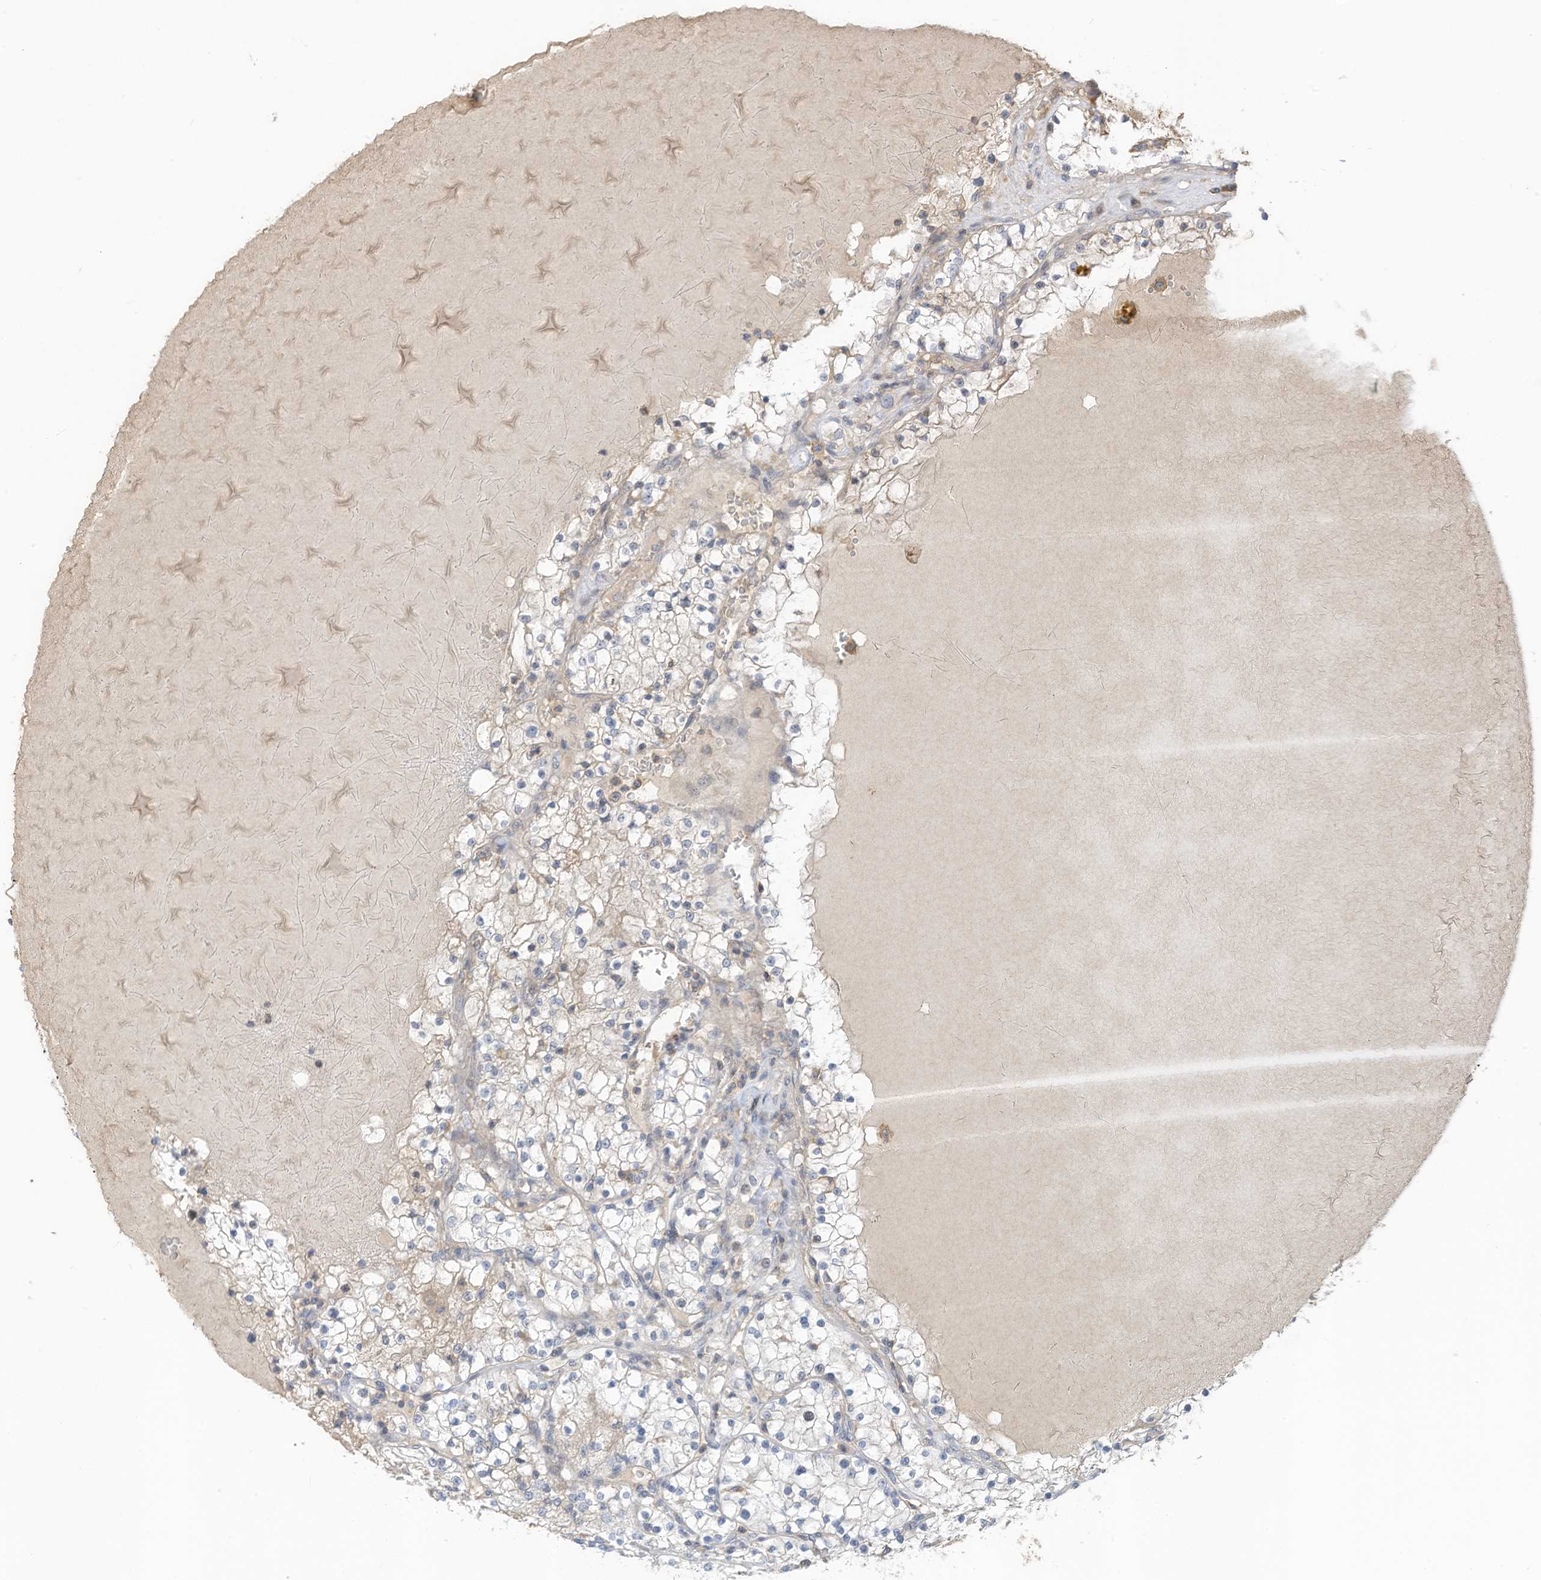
{"staining": {"intensity": "negative", "quantity": "none", "location": "none"}, "tissue": "renal cancer", "cell_type": "Tumor cells", "image_type": "cancer", "snomed": [{"axis": "morphology", "description": "Normal tissue, NOS"}, {"axis": "morphology", "description": "Adenocarcinoma, NOS"}, {"axis": "topography", "description": "Kidney"}], "caption": "Tumor cells show no significant protein positivity in renal adenocarcinoma.", "gene": "SLFN14", "patient": {"sex": "male", "age": 68}}